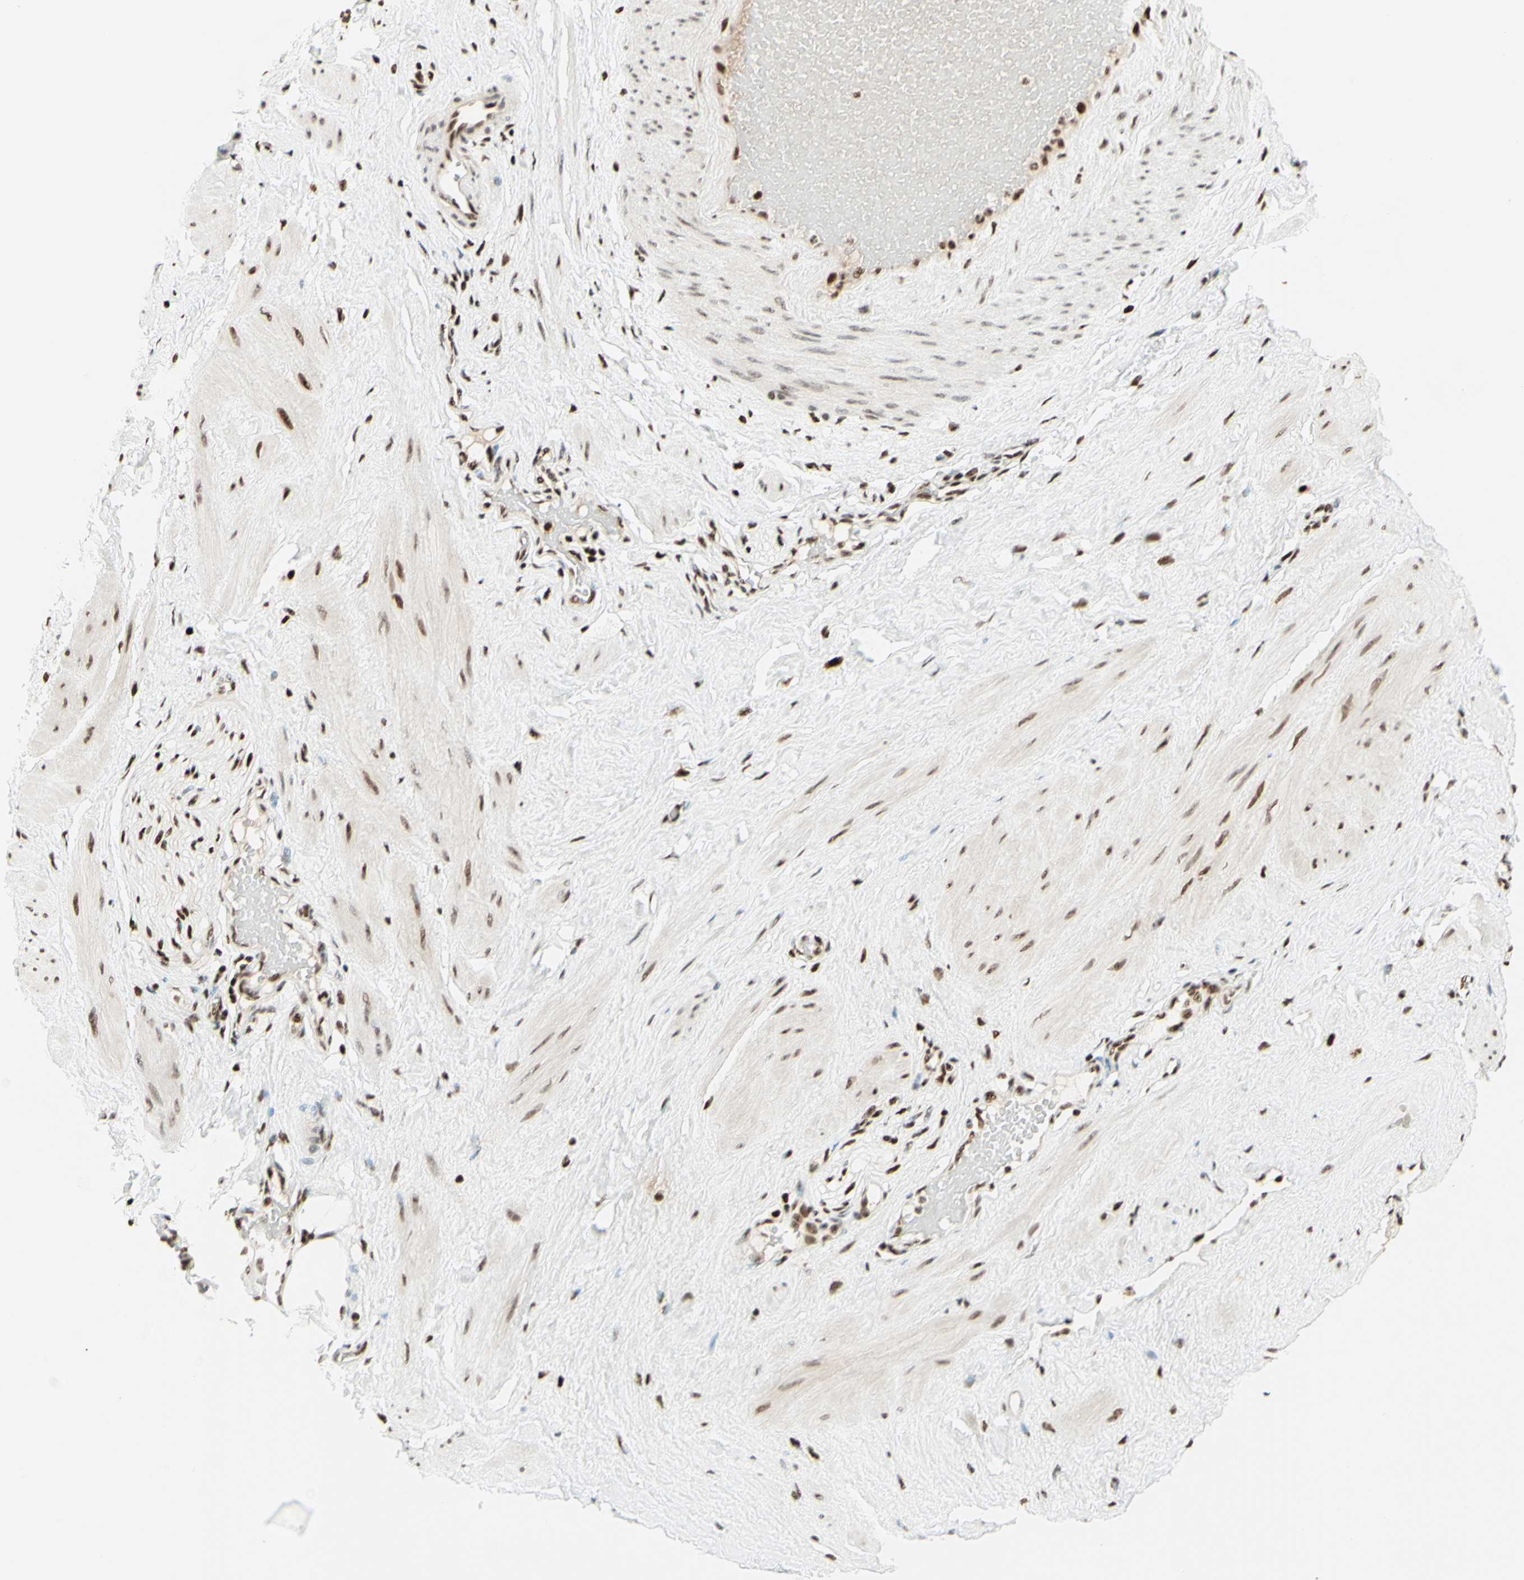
{"staining": {"intensity": "moderate", "quantity": "25%-75%", "location": "nuclear"}, "tissue": "adipose tissue", "cell_type": "Adipocytes", "image_type": "normal", "snomed": [{"axis": "morphology", "description": "Normal tissue, NOS"}, {"axis": "topography", "description": "Soft tissue"}, {"axis": "topography", "description": "Vascular tissue"}], "caption": "Normal adipose tissue demonstrates moderate nuclear expression in about 25%-75% of adipocytes.", "gene": "CDKL5", "patient": {"sex": "female", "age": 35}}